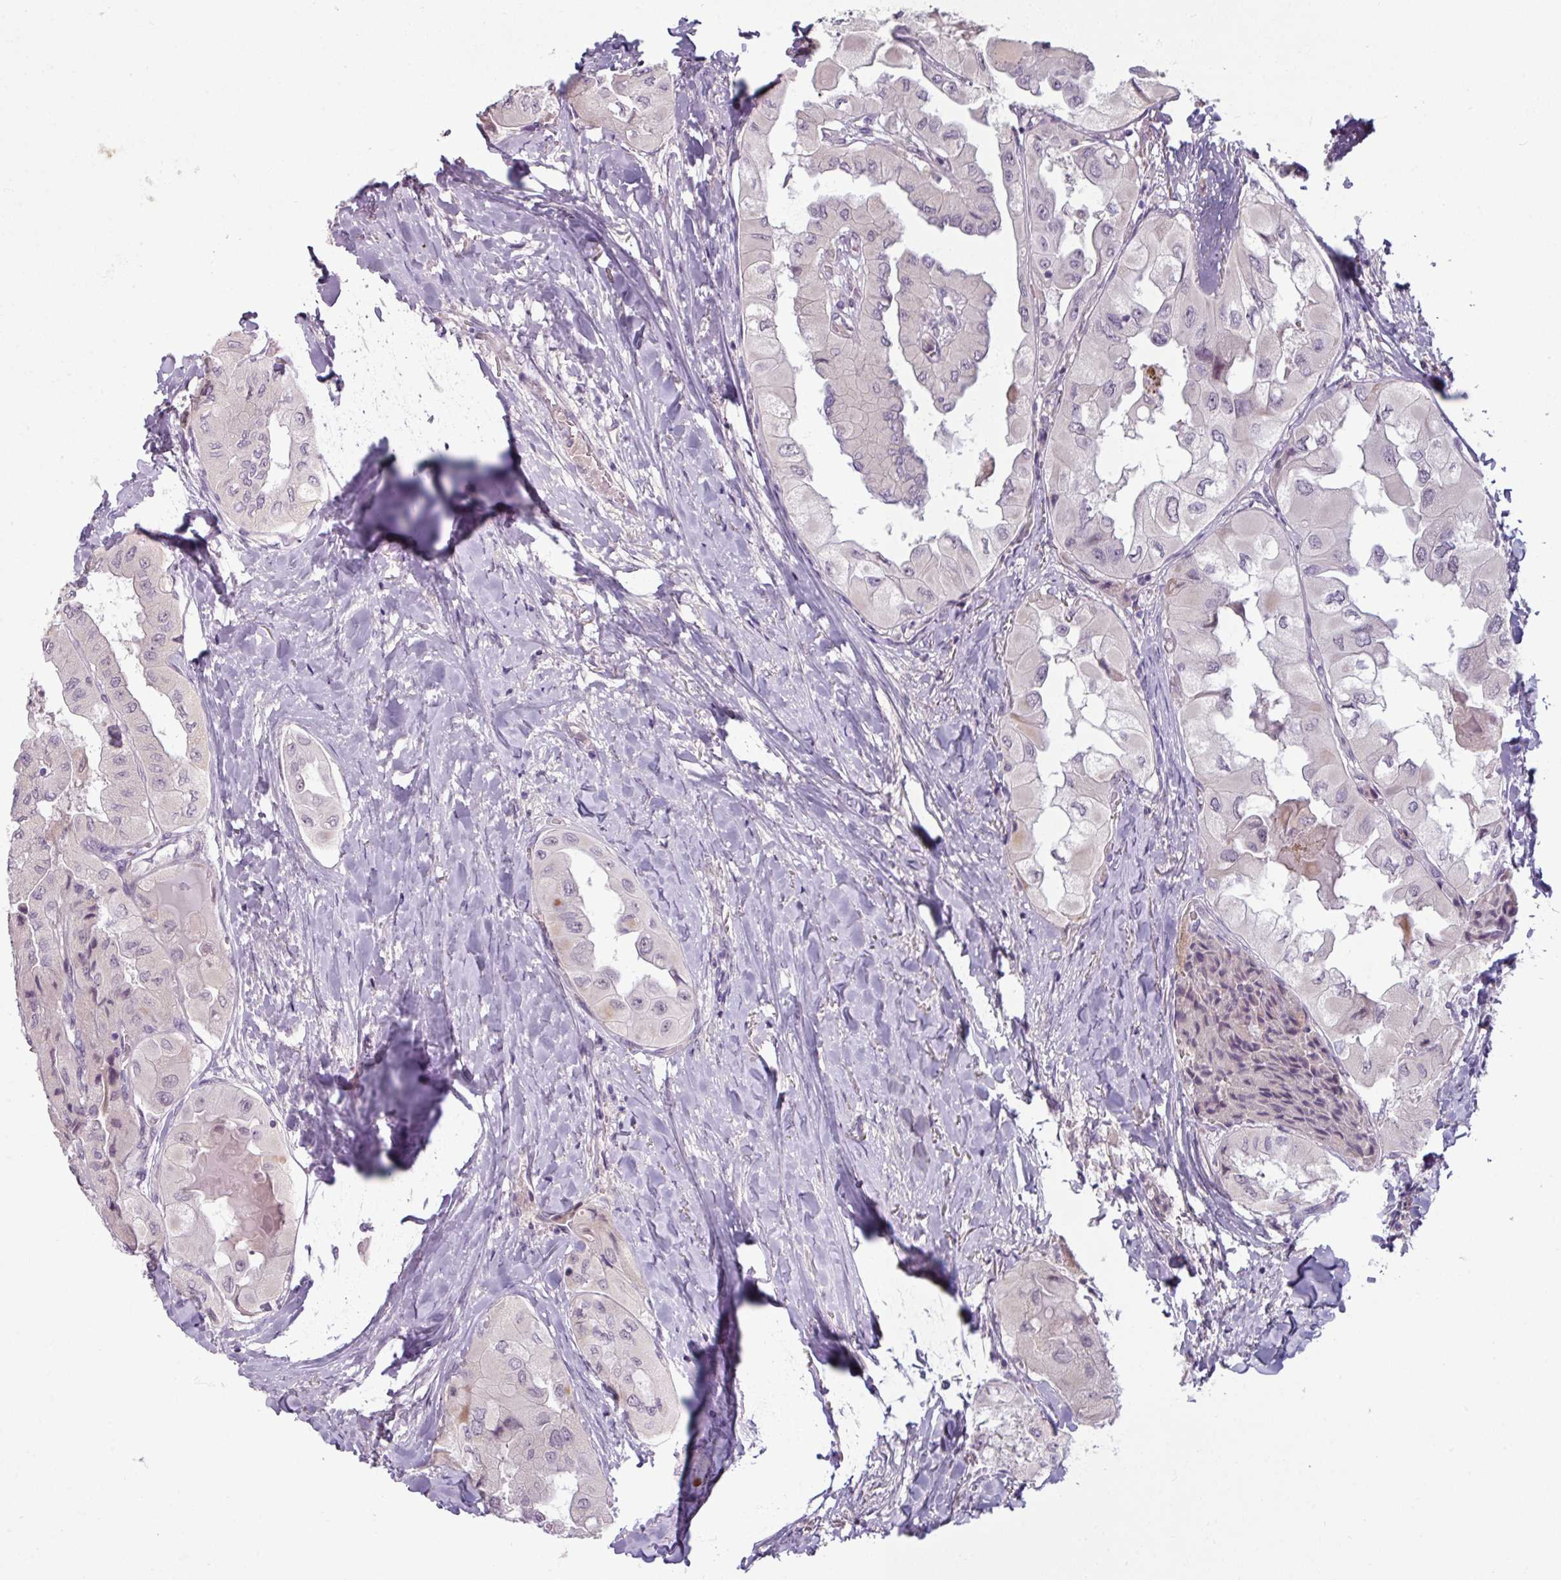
{"staining": {"intensity": "negative", "quantity": "none", "location": "none"}, "tissue": "thyroid cancer", "cell_type": "Tumor cells", "image_type": "cancer", "snomed": [{"axis": "morphology", "description": "Normal tissue, NOS"}, {"axis": "morphology", "description": "Papillary adenocarcinoma, NOS"}, {"axis": "topography", "description": "Thyroid gland"}], "caption": "Immunohistochemistry (IHC) of human papillary adenocarcinoma (thyroid) reveals no positivity in tumor cells. (Brightfield microscopy of DAB (3,3'-diaminobenzidine) immunohistochemistry (IHC) at high magnification).", "gene": "UVSSA", "patient": {"sex": "female", "age": 59}}